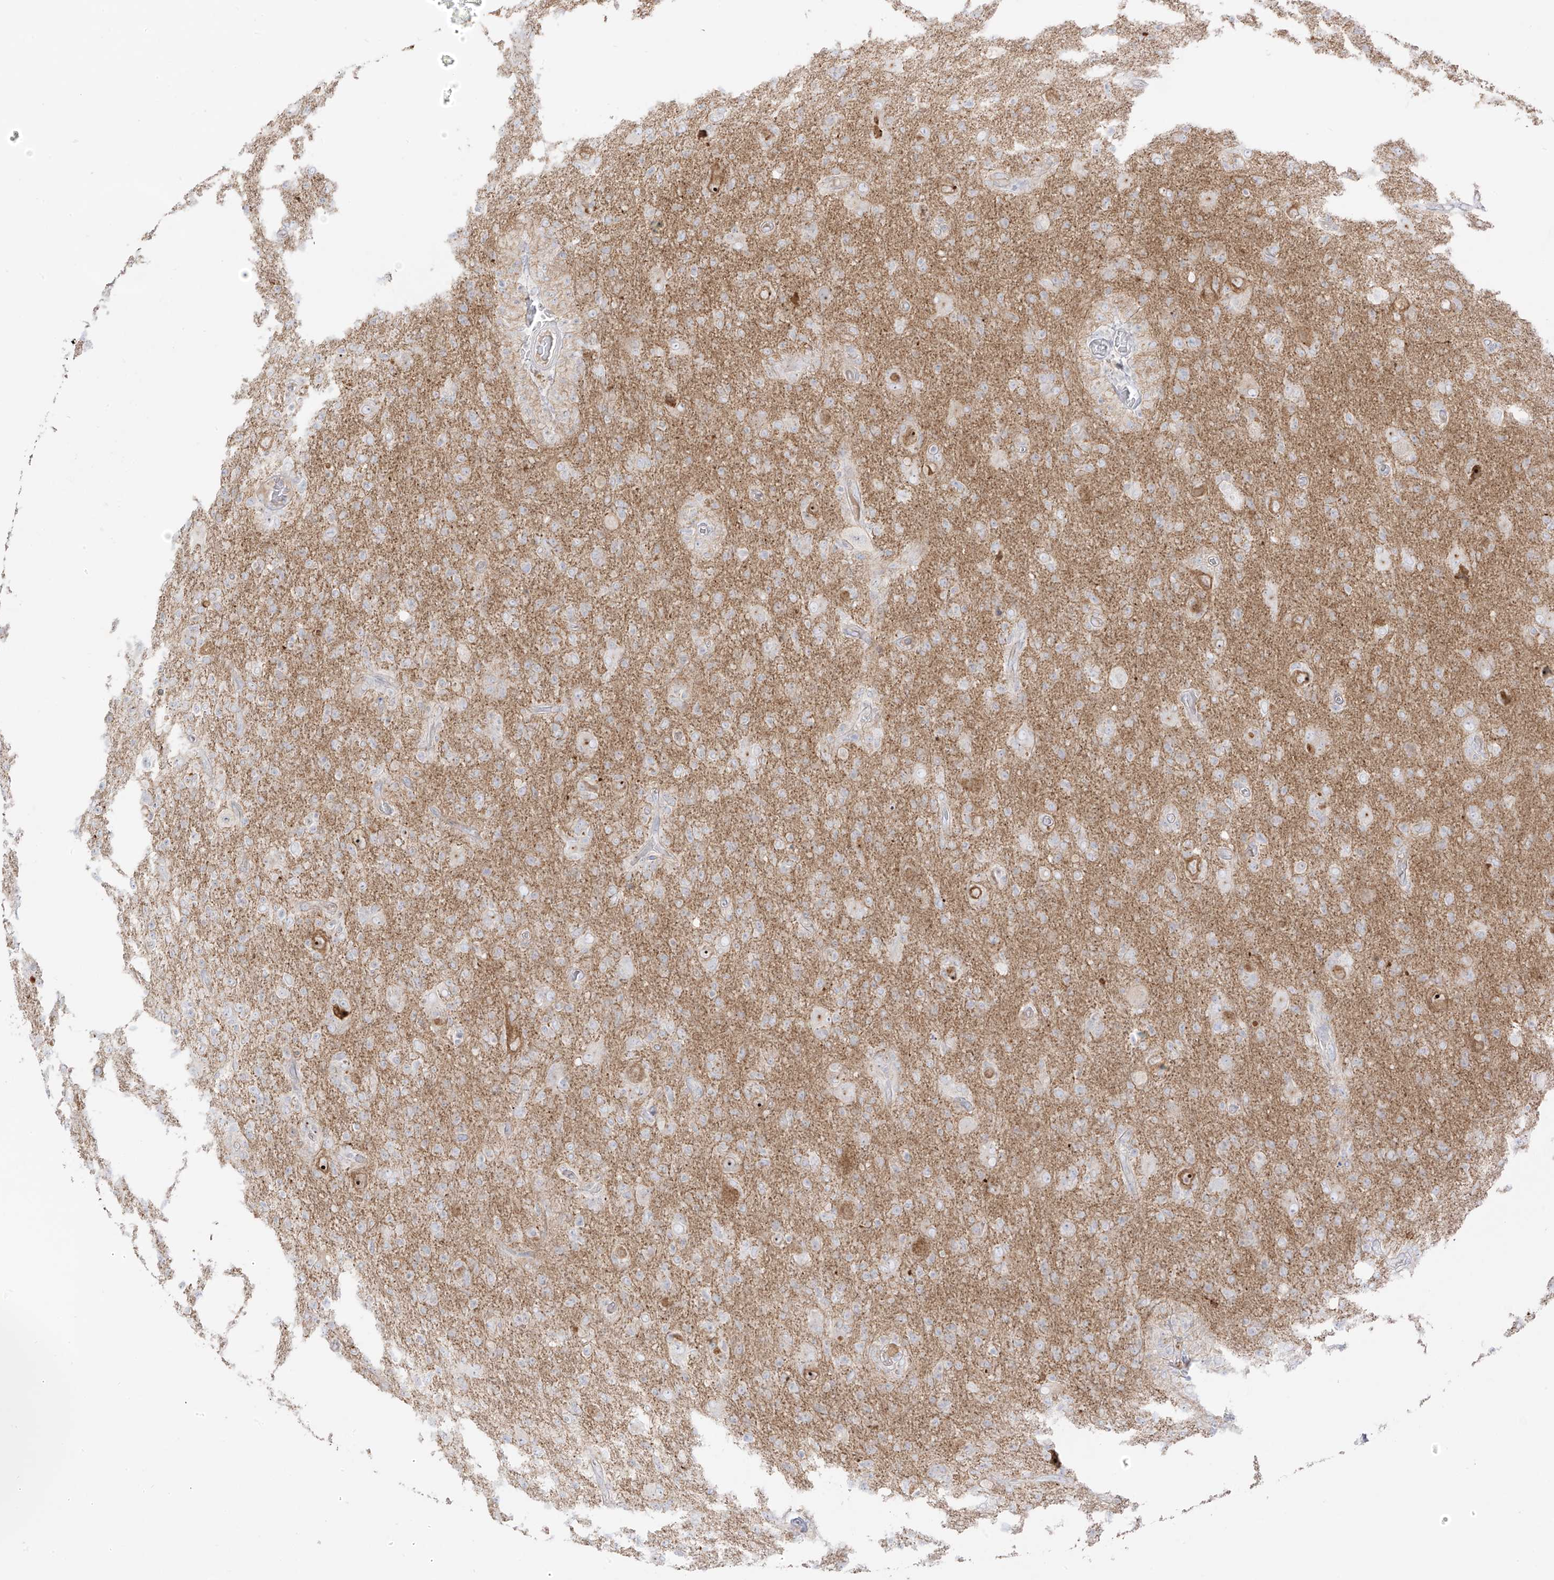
{"staining": {"intensity": "negative", "quantity": "none", "location": "none"}, "tissue": "glioma", "cell_type": "Tumor cells", "image_type": "cancer", "snomed": [{"axis": "morphology", "description": "Glioma, malignant, High grade"}, {"axis": "topography", "description": "Brain"}], "caption": "Tumor cells are negative for protein expression in human glioma.", "gene": "C11orf87", "patient": {"sex": "female", "age": 57}}